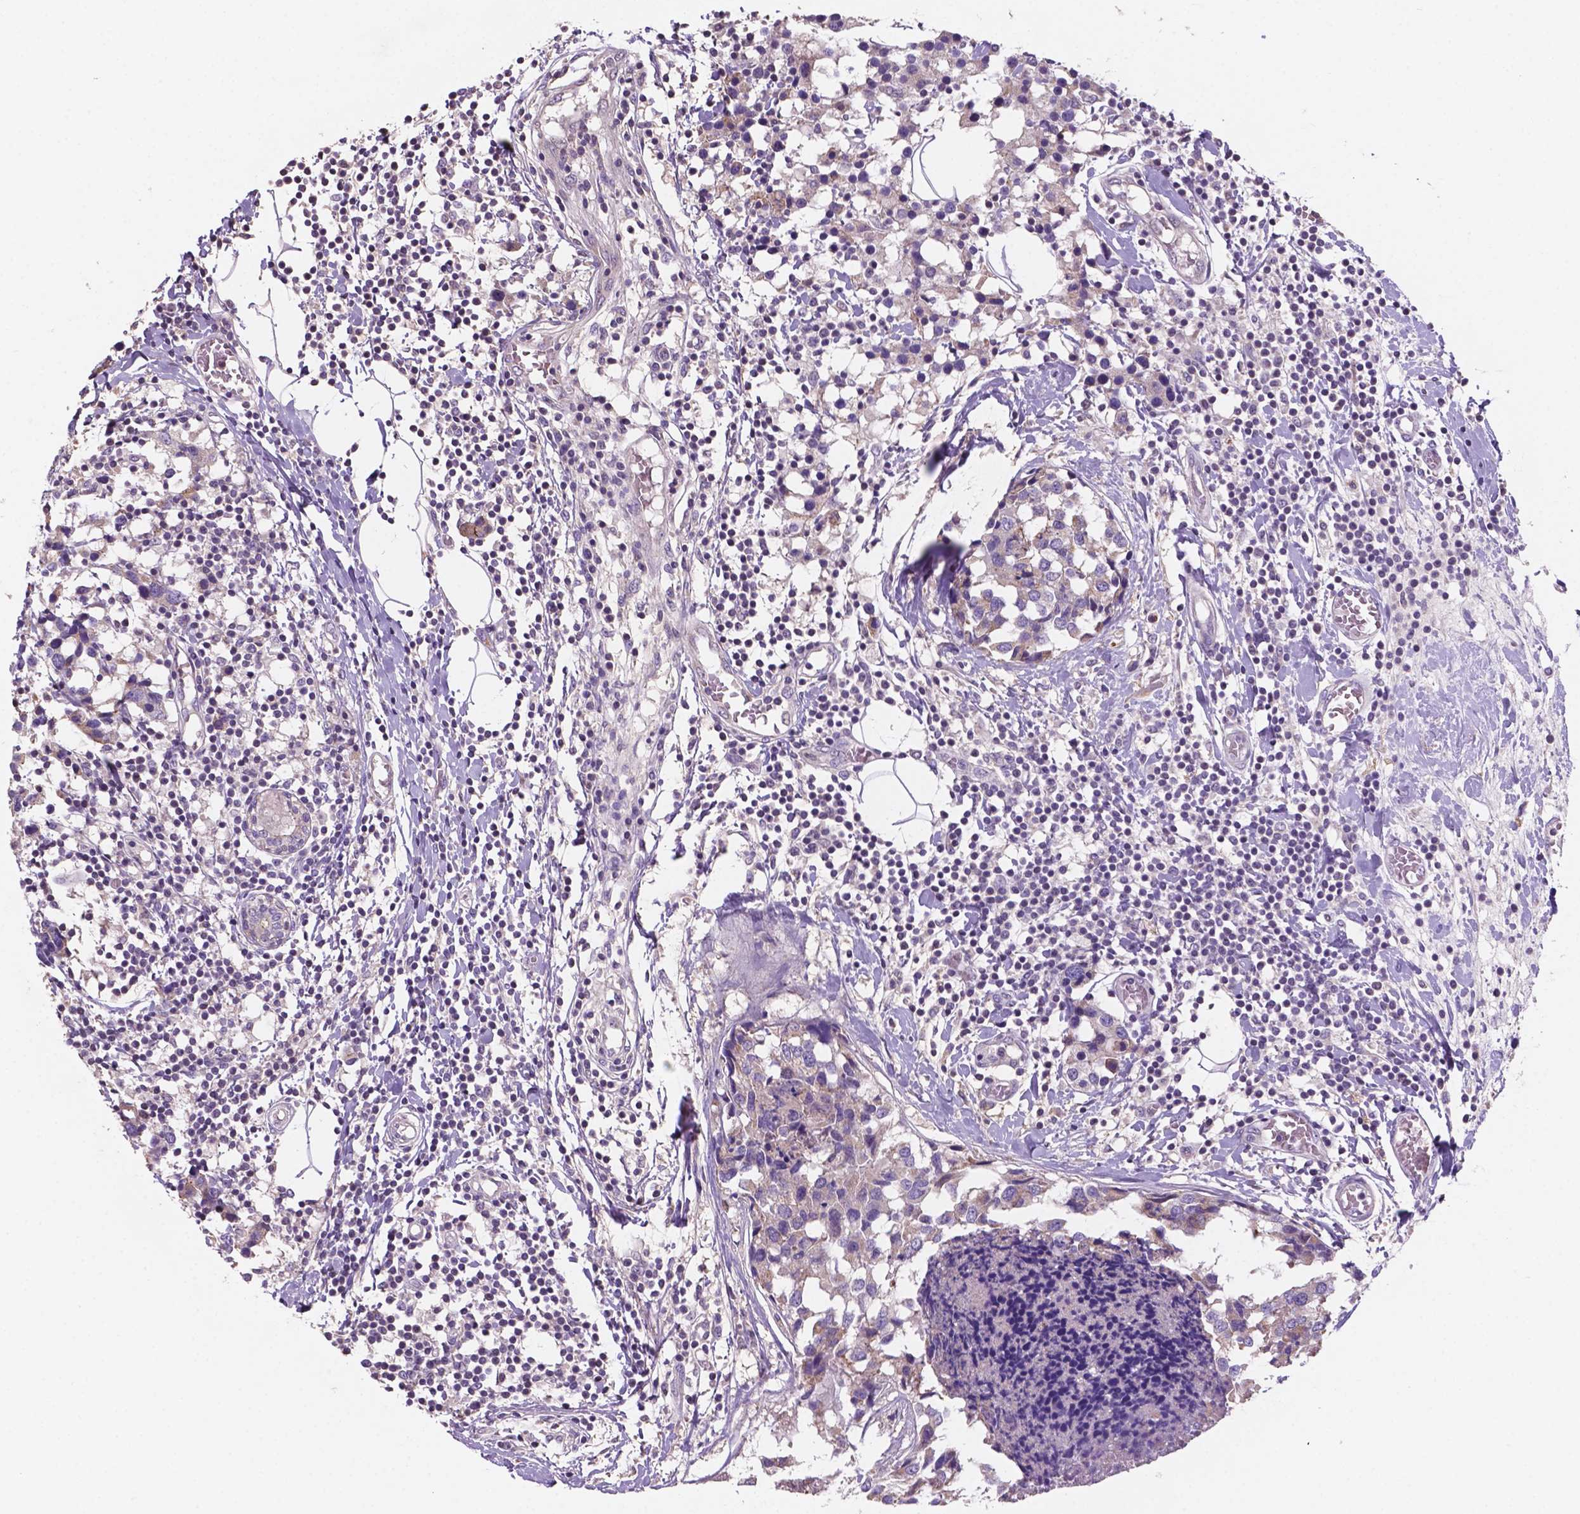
{"staining": {"intensity": "negative", "quantity": "none", "location": "none"}, "tissue": "breast cancer", "cell_type": "Tumor cells", "image_type": "cancer", "snomed": [{"axis": "morphology", "description": "Lobular carcinoma"}, {"axis": "topography", "description": "Breast"}], "caption": "IHC image of neoplastic tissue: lobular carcinoma (breast) stained with DAB (3,3'-diaminobenzidine) demonstrates no significant protein expression in tumor cells. Nuclei are stained in blue.", "gene": "MKRN2OS", "patient": {"sex": "female", "age": 59}}